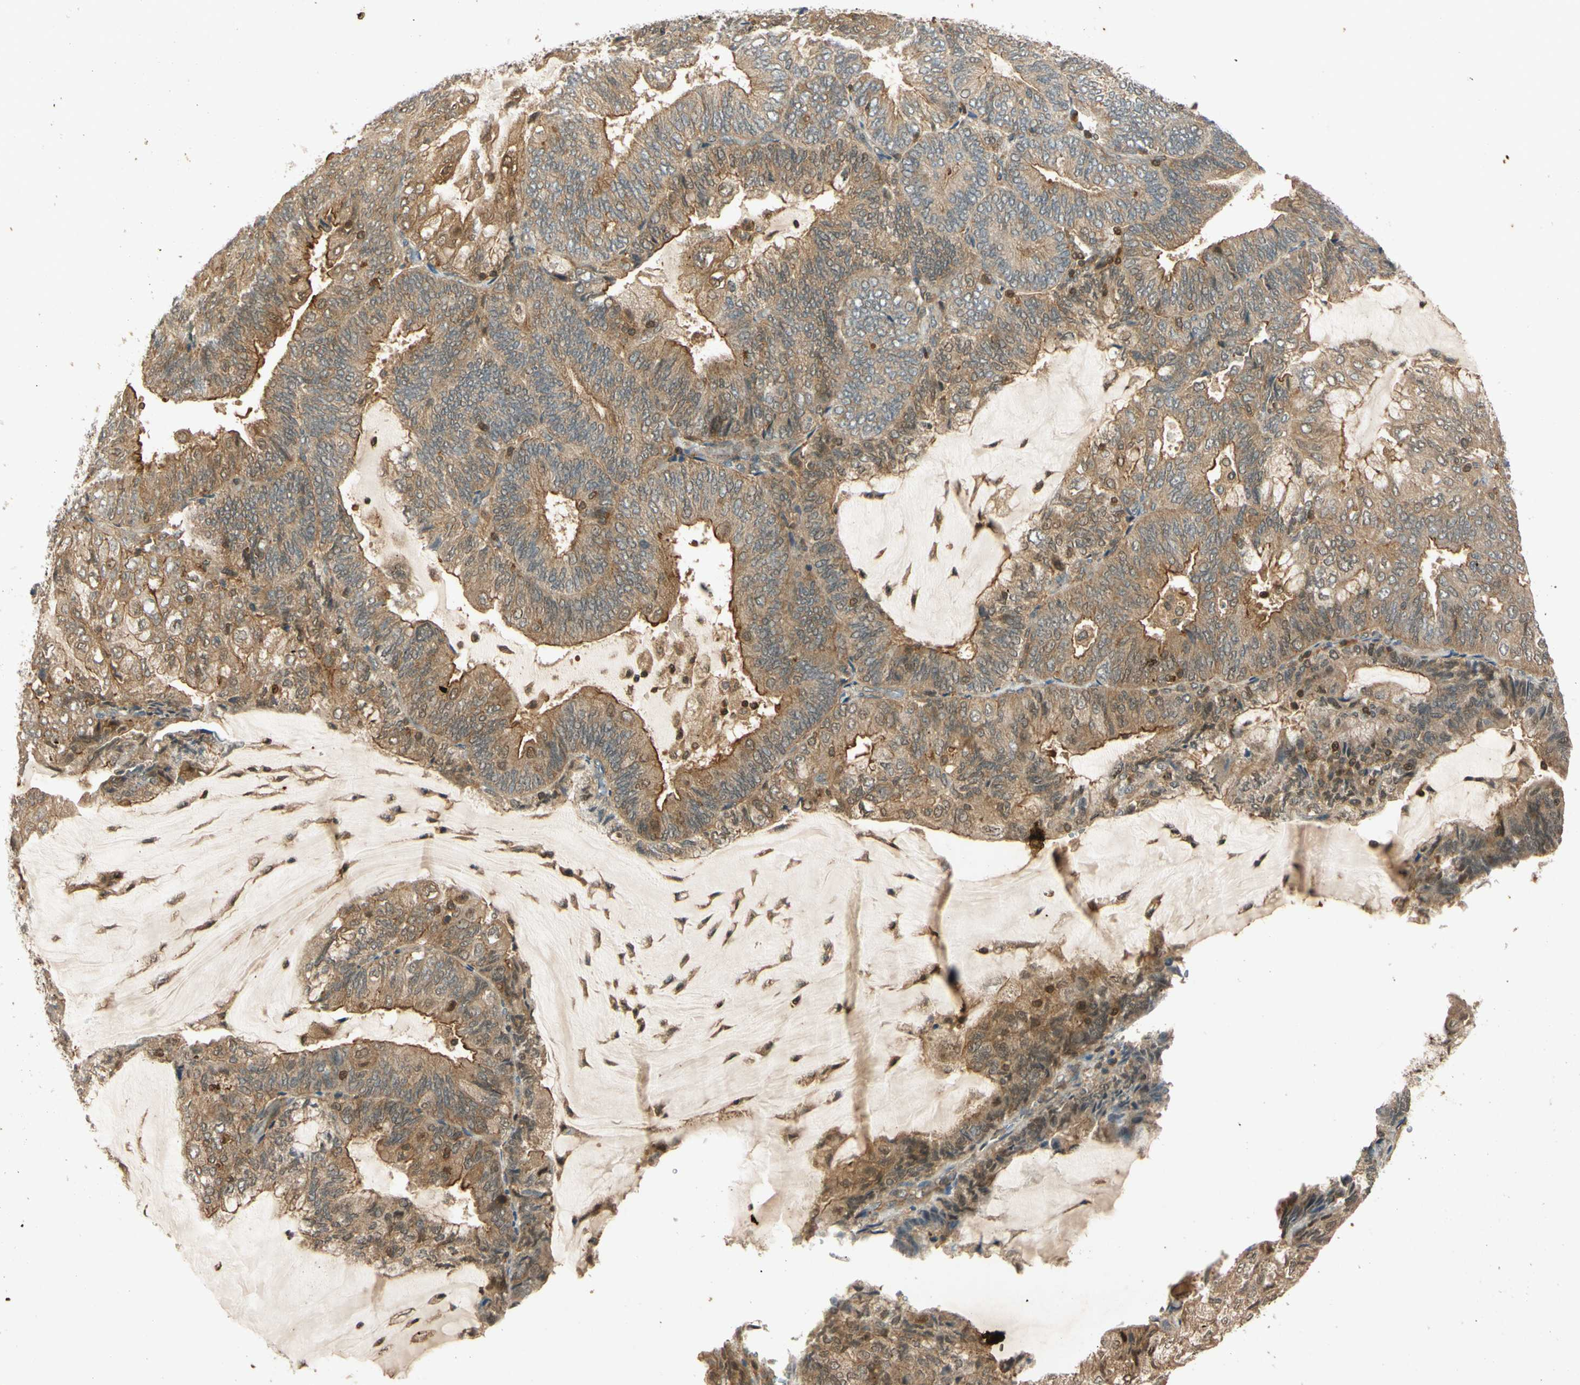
{"staining": {"intensity": "moderate", "quantity": ">75%", "location": "cytoplasmic/membranous"}, "tissue": "endometrial cancer", "cell_type": "Tumor cells", "image_type": "cancer", "snomed": [{"axis": "morphology", "description": "Adenocarcinoma, NOS"}, {"axis": "topography", "description": "Endometrium"}], "caption": "The histopathology image shows staining of adenocarcinoma (endometrial), revealing moderate cytoplasmic/membranous protein positivity (brown color) within tumor cells.", "gene": "EPHA8", "patient": {"sex": "female", "age": 81}}